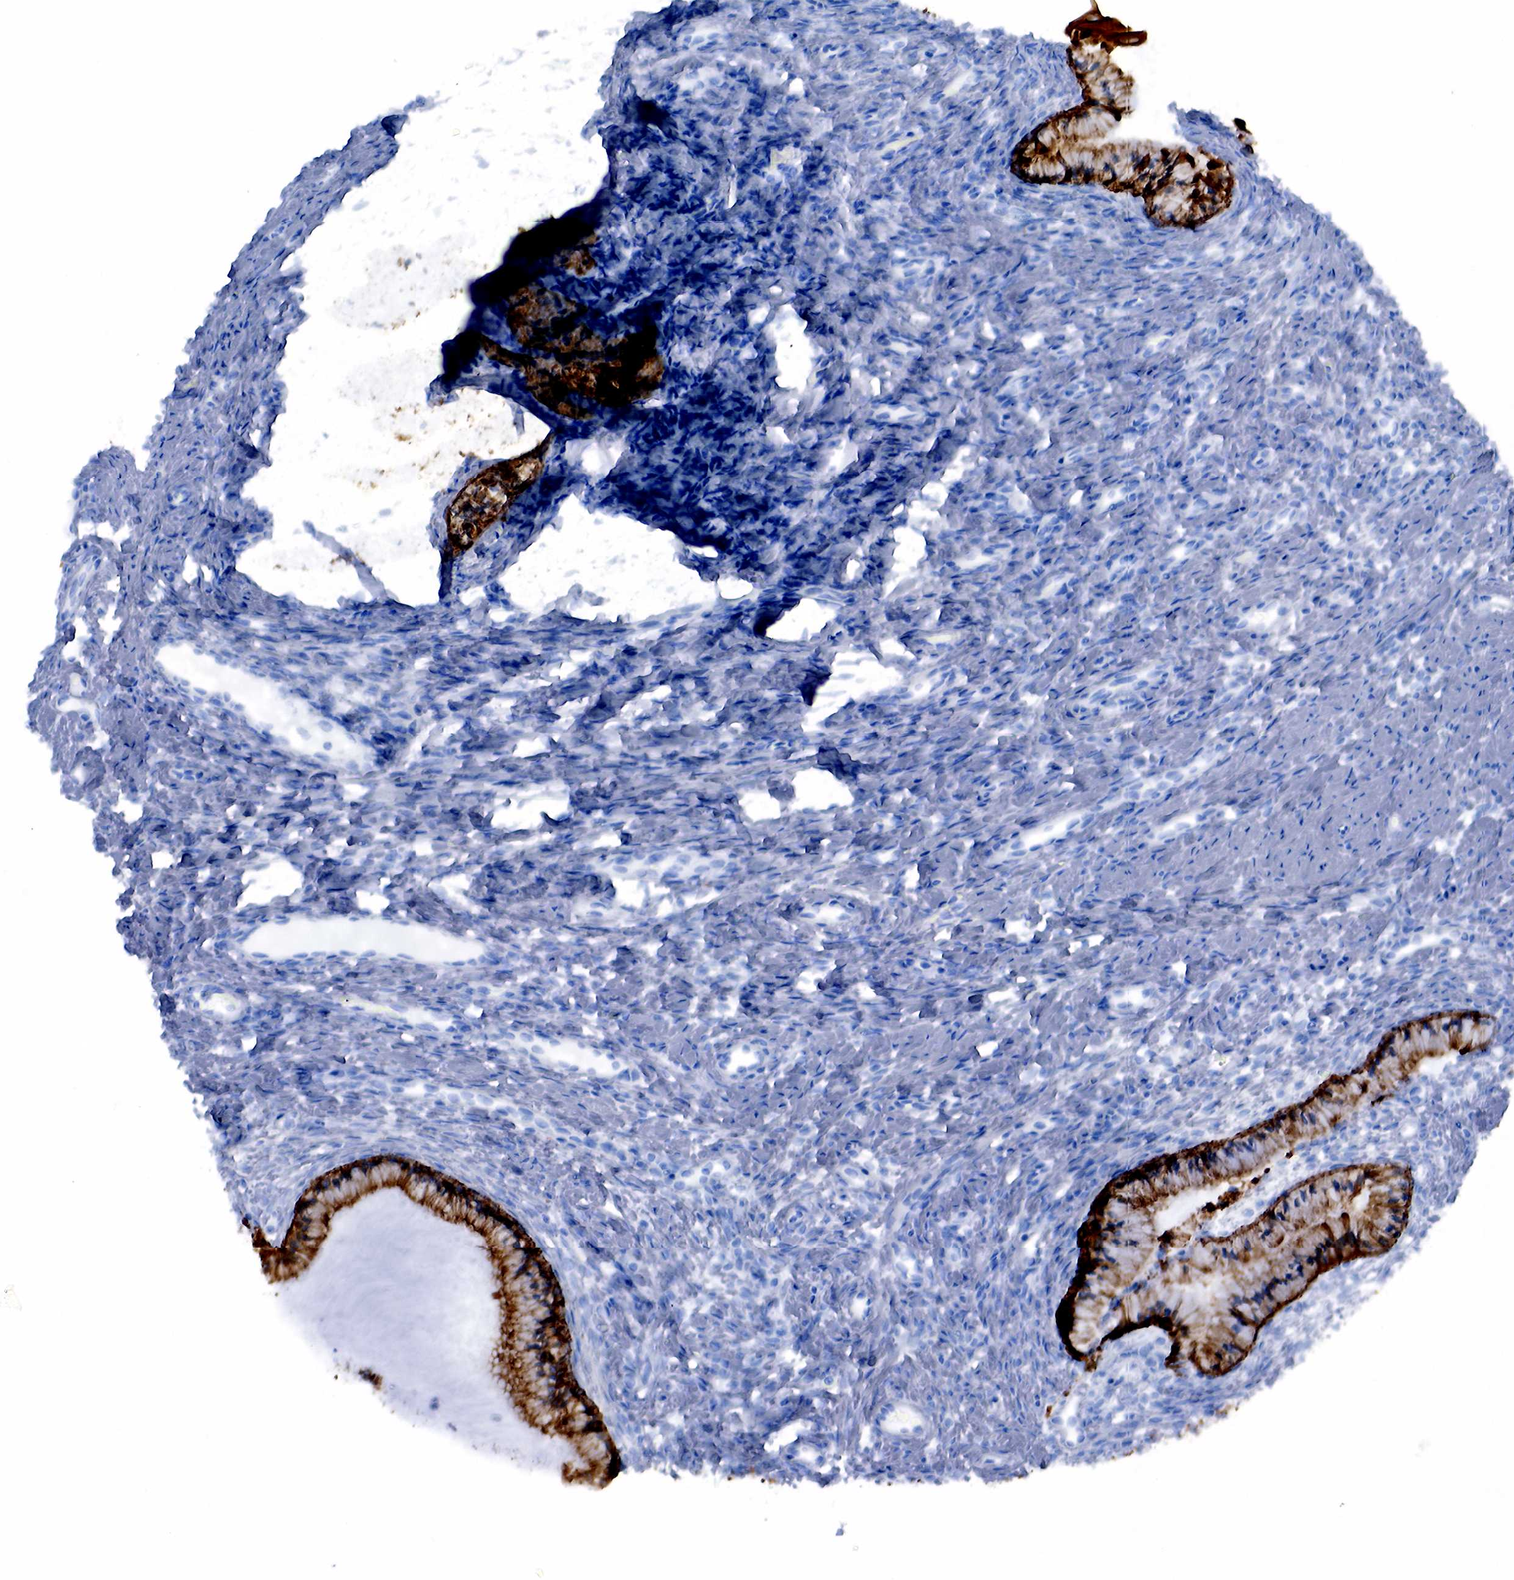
{"staining": {"intensity": "strong", "quantity": ">75%", "location": "cytoplasmic/membranous"}, "tissue": "cervix", "cell_type": "Glandular cells", "image_type": "normal", "snomed": [{"axis": "morphology", "description": "Normal tissue, NOS"}, {"axis": "topography", "description": "Cervix"}], "caption": "IHC photomicrograph of unremarkable cervix: cervix stained using immunohistochemistry demonstrates high levels of strong protein expression localized specifically in the cytoplasmic/membranous of glandular cells, appearing as a cytoplasmic/membranous brown color.", "gene": "KRT19", "patient": {"sex": "female", "age": 82}}